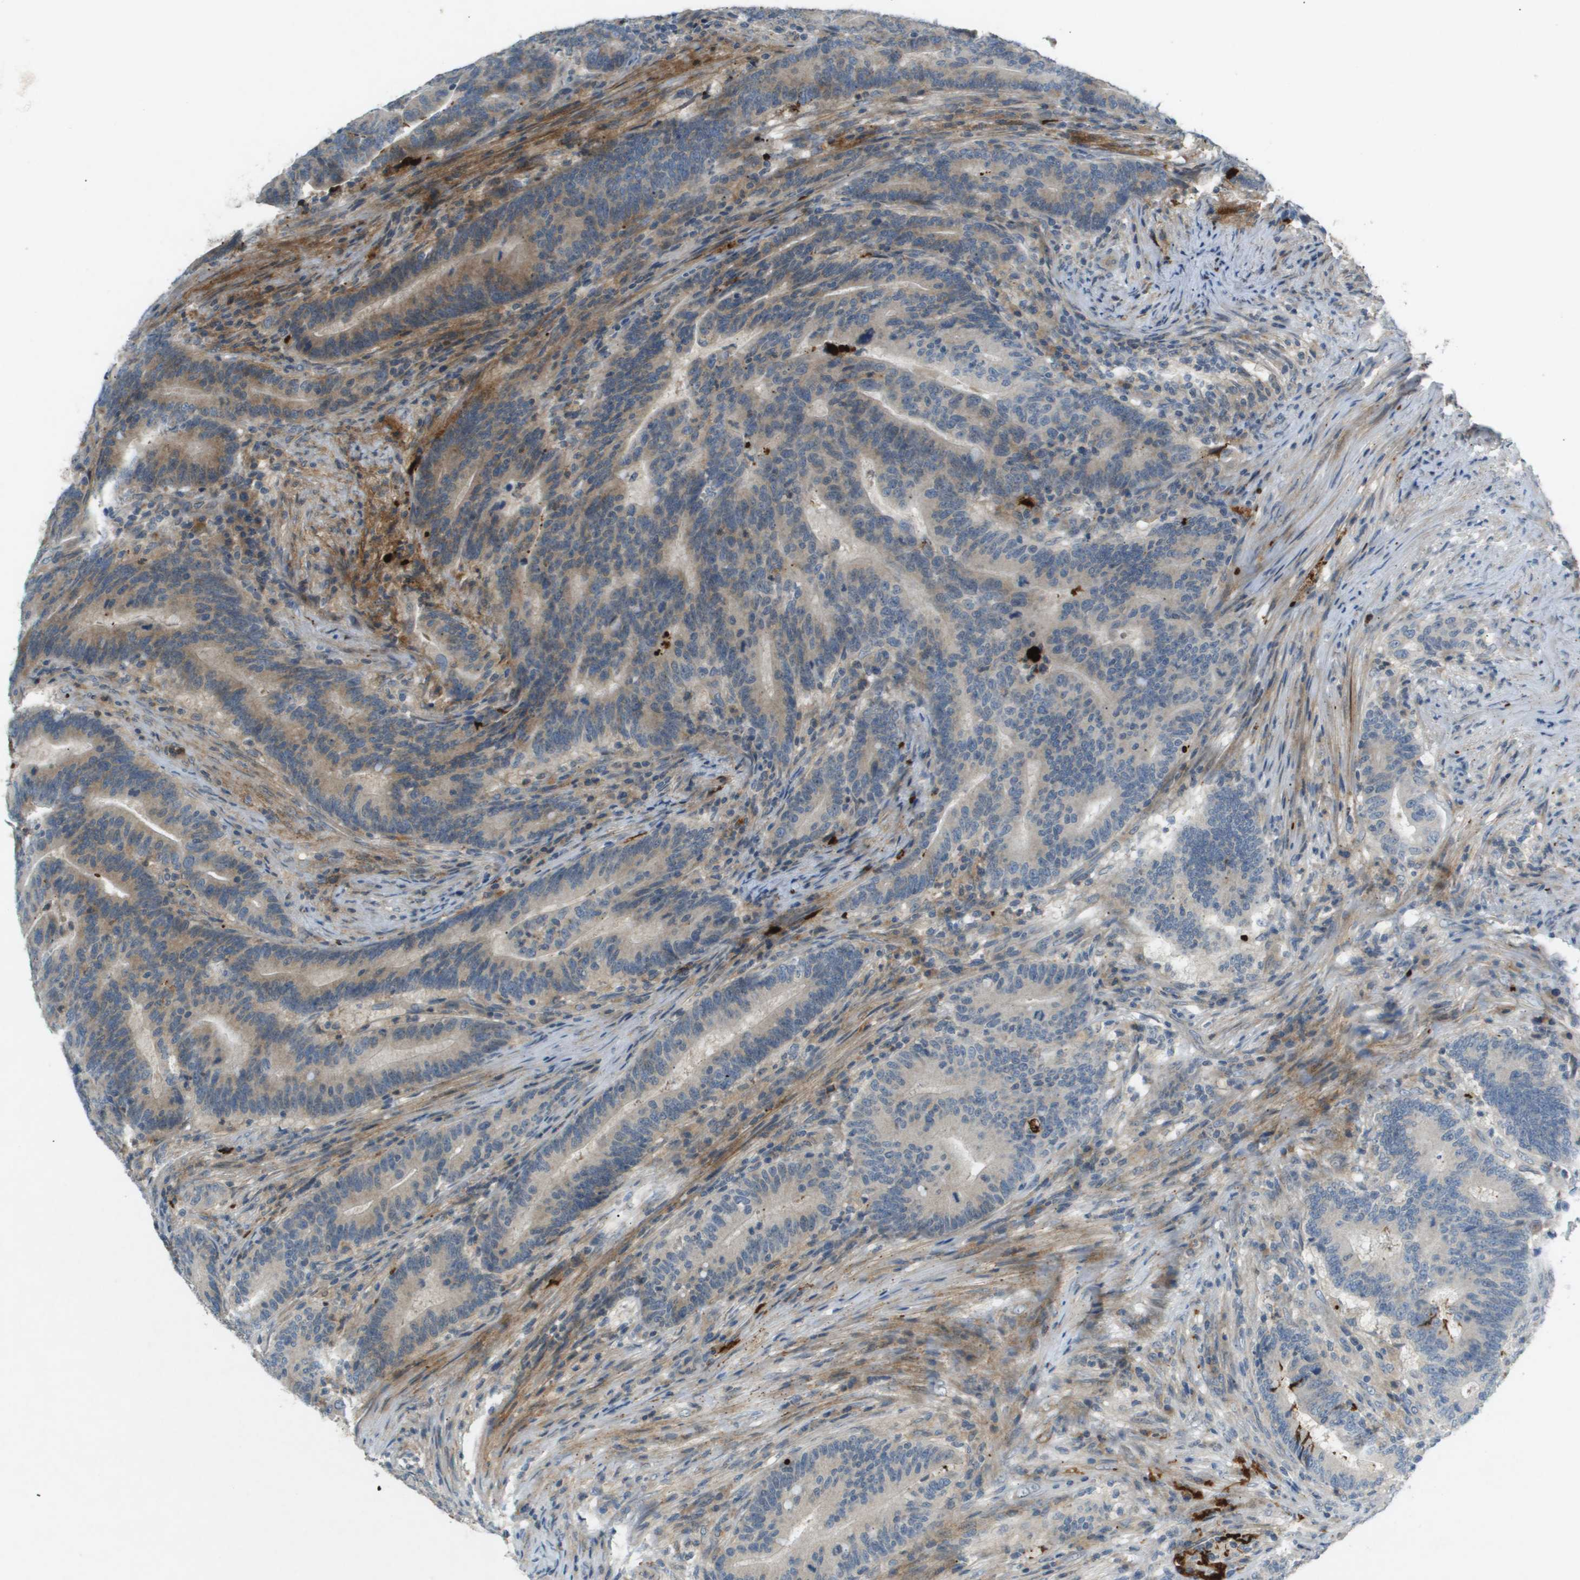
{"staining": {"intensity": "weak", "quantity": "<25%", "location": "cytoplasmic/membranous"}, "tissue": "colorectal cancer", "cell_type": "Tumor cells", "image_type": "cancer", "snomed": [{"axis": "morphology", "description": "Normal tissue, NOS"}, {"axis": "morphology", "description": "Adenocarcinoma, NOS"}, {"axis": "topography", "description": "Colon"}], "caption": "An immunohistochemistry histopathology image of colorectal cancer is shown. There is no staining in tumor cells of colorectal cancer.", "gene": "VTN", "patient": {"sex": "female", "age": 66}}